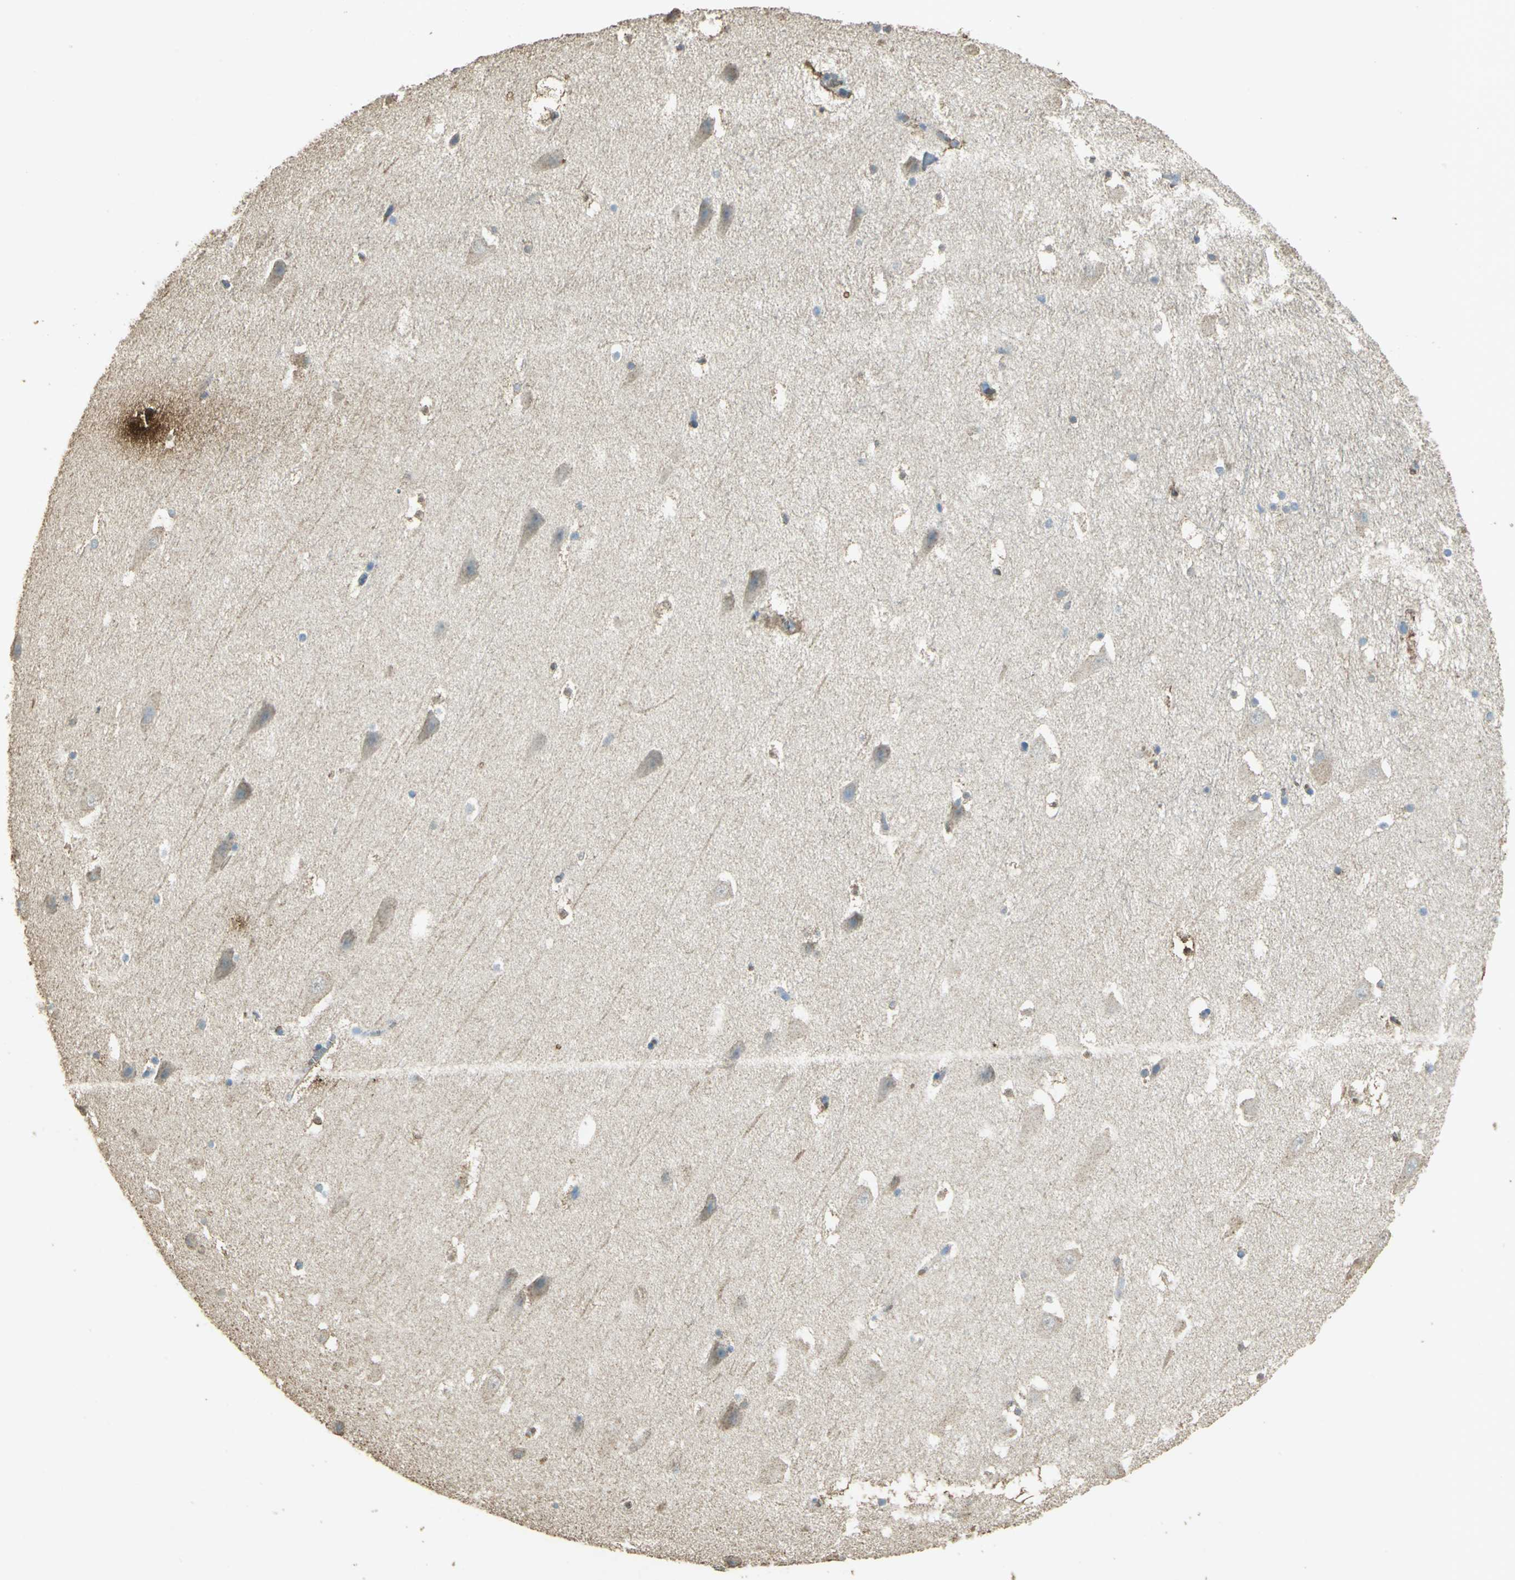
{"staining": {"intensity": "moderate", "quantity": "25%-75%", "location": "cytoplasmic/membranous"}, "tissue": "hippocampus", "cell_type": "Glial cells", "image_type": "normal", "snomed": [{"axis": "morphology", "description": "Normal tissue, NOS"}, {"axis": "topography", "description": "Hippocampus"}], "caption": "Normal hippocampus shows moderate cytoplasmic/membranous staining in about 25%-75% of glial cells The protein is stained brown, and the nuclei are stained in blue (DAB IHC with brightfield microscopy, high magnification)..", "gene": "TRAPPC2", "patient": {"sex": "male", "age": 45}}